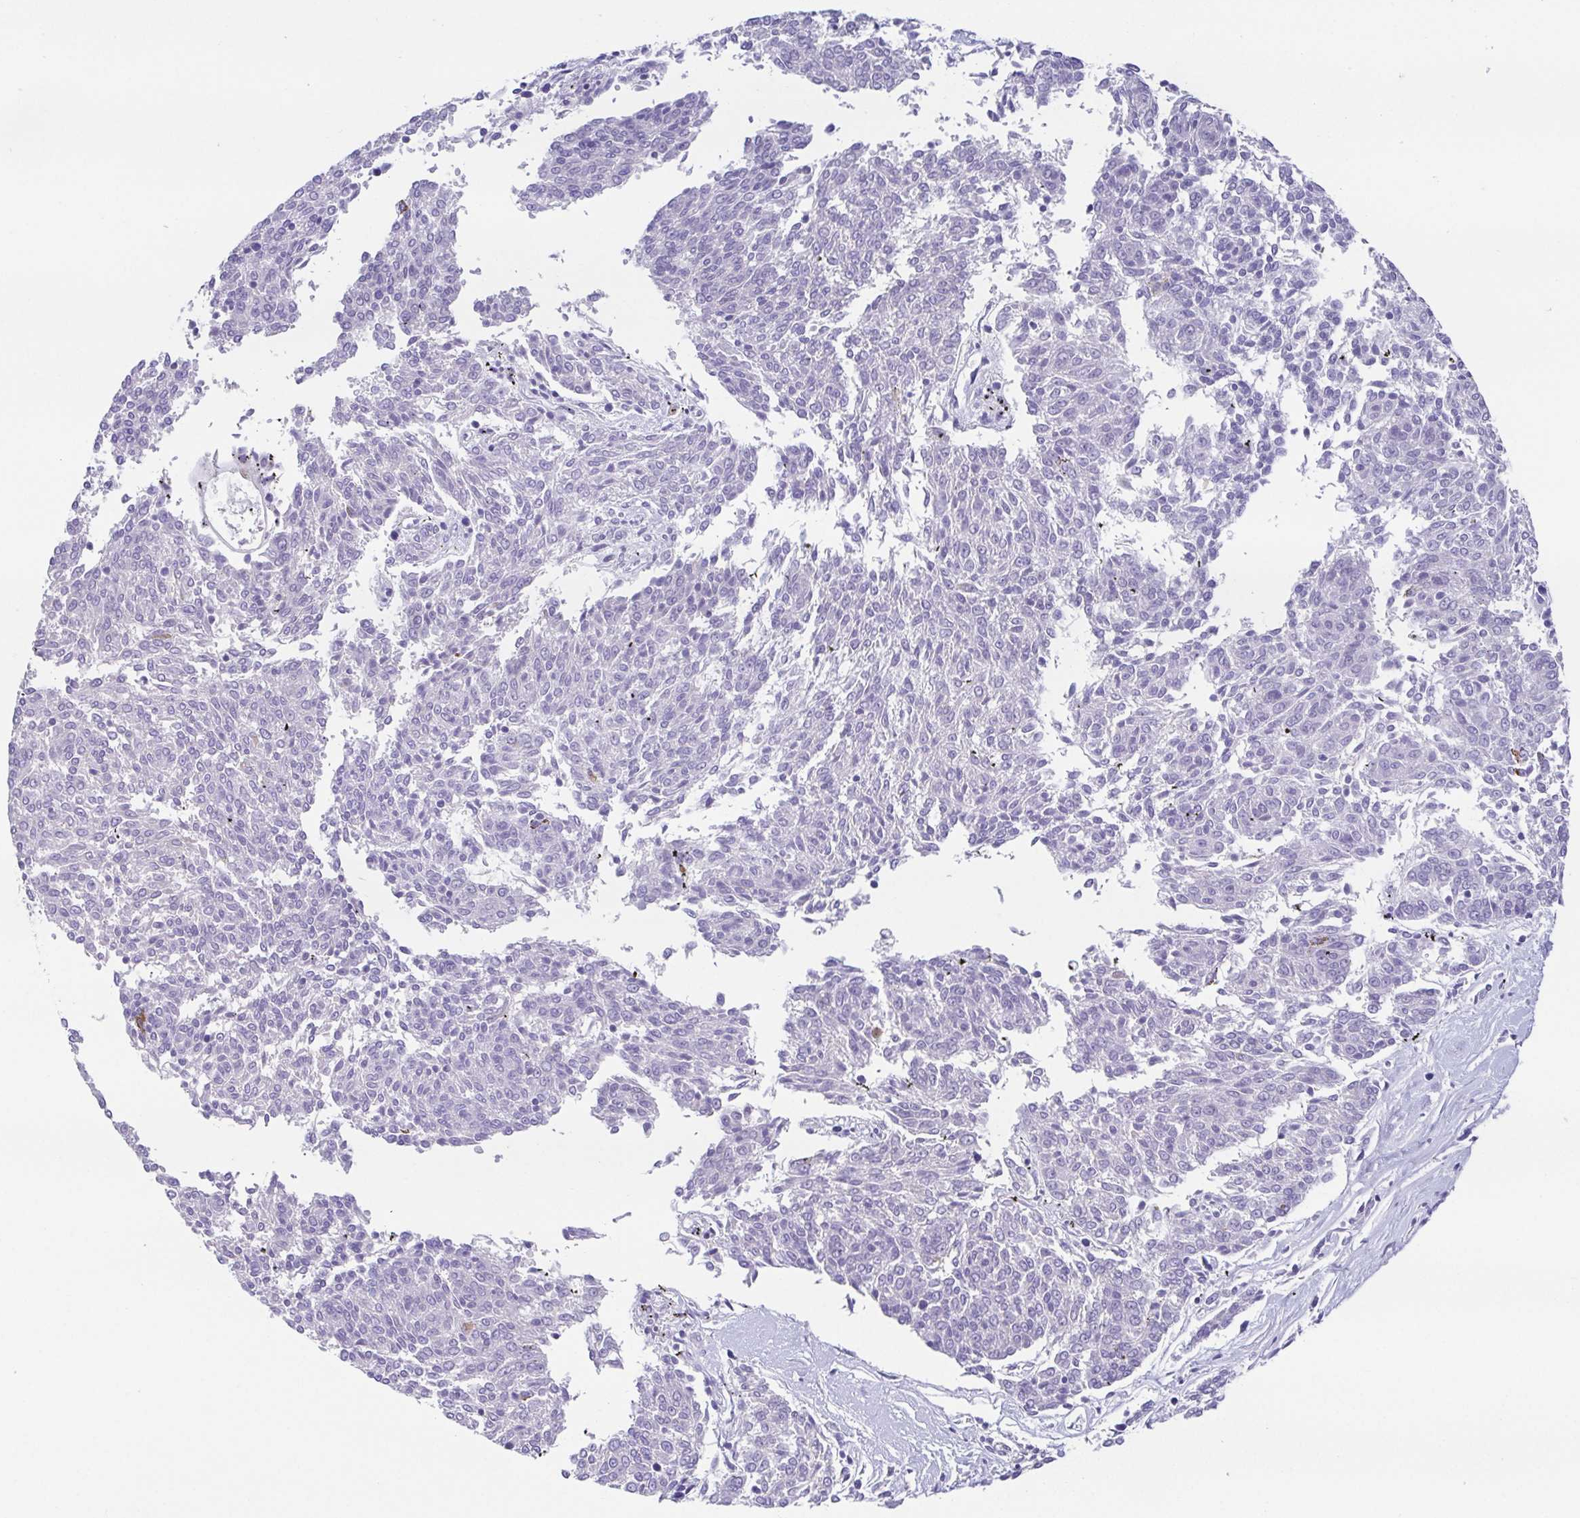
{"staining": {"intensity": "negative", "quantity": "none", "location": "none"}, "tissue": "melanoma", "cell_type": "Tumor cells", "image_type": "cancer", "snomed": [{"axis": "morphology", "description": "Malignant melanoma, NOS"}, {"axis": "topography", "description": "Skin"}], "caption": "Tumor cells show no significant positivity in melanoma.", "gene": "HAPLN2", "patient": {"sex": "female", "age": 72}}